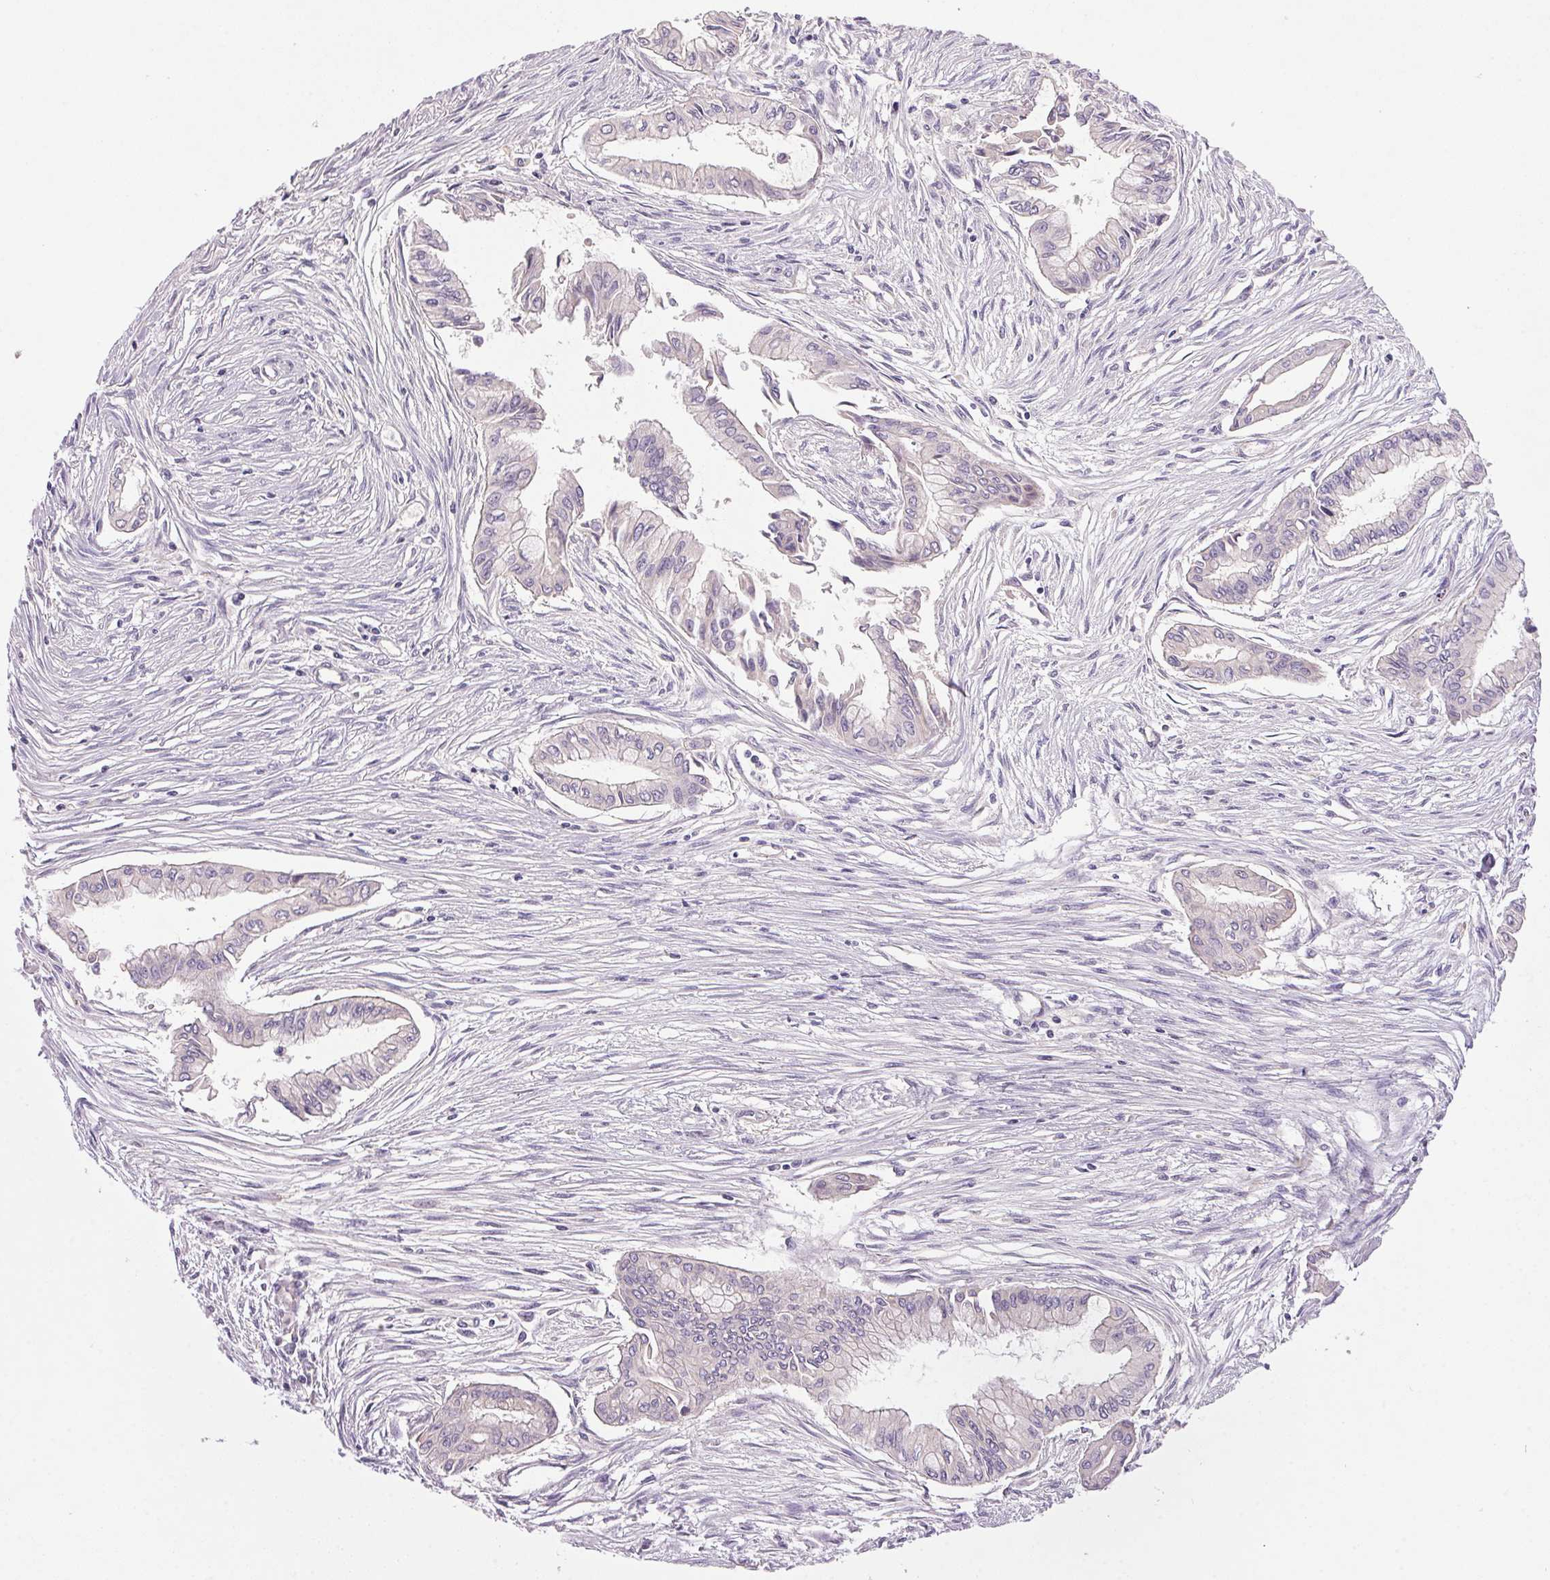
{"staining": {"intensity": "negative", "quantity": "none", "location": "none"}, "tissue": "pancreatic cancer", "cell_type": "Tumor cells", "image_type": "cancer", "snomed": [{"axis": "morphology", "description": "Adenocarcinoma, NOS"}, {"axis": "topography", "description": "Pancreas"}], "caption": "IHC micrograph of adenocarcinoma (pancreatic) stained for a protein (brown), which displays no staining in tumor cells.", "gene": "APOC4", "patient": {"sex": "female", "age": 68}}